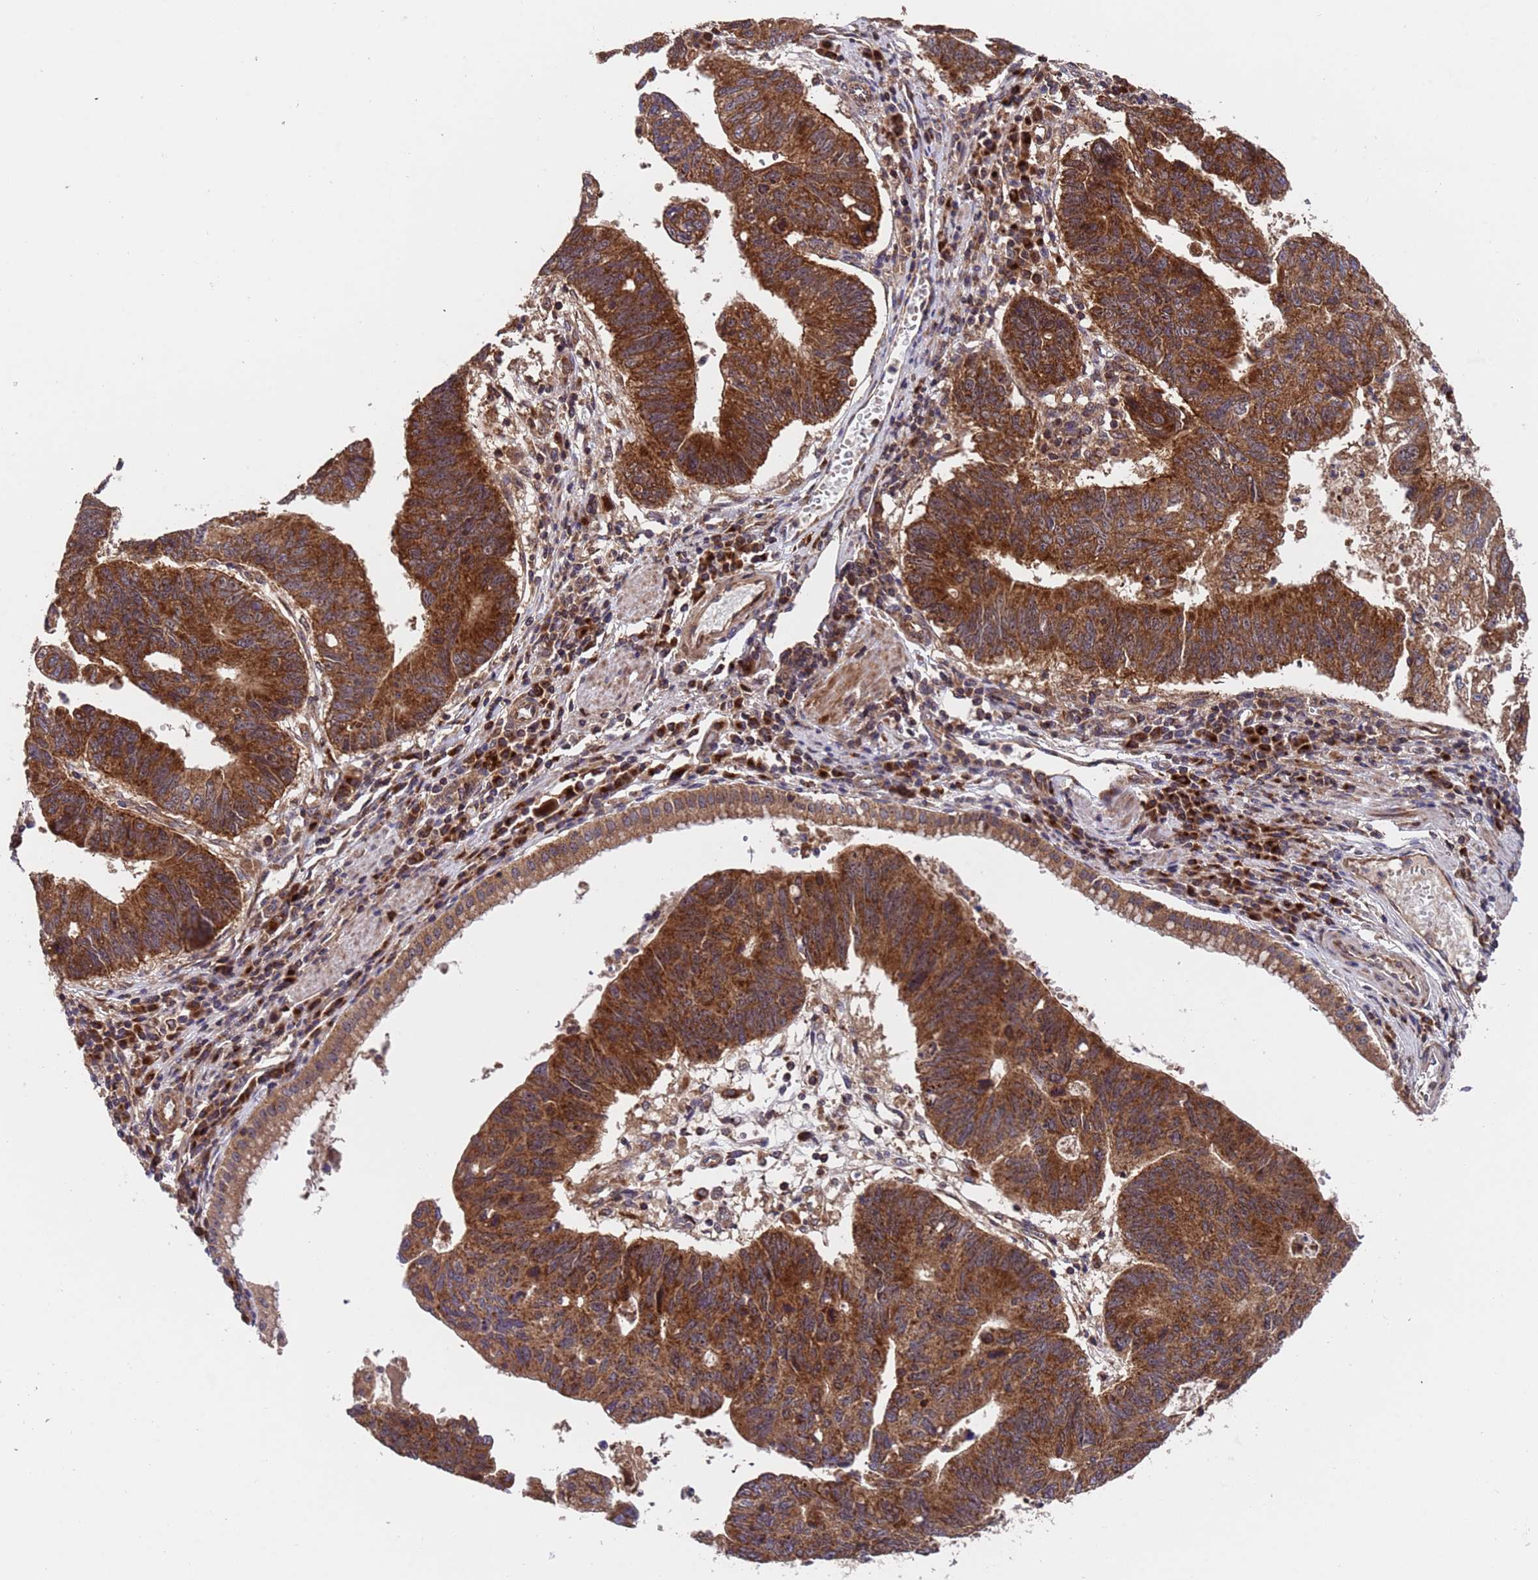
{"staining": {"intensity": "strong", "quantity": ">75%", "location": "cytoplasmic/membranous"}, "tissue": "stomach cancer", "cell_type": "Tumor cells", "image_type": "cancer", "snomed": [{"axis": "morphology", "description": "Adenocarcinoma, NOS"}, {"axis": "topography", "description": "Stomach"}], "caption": "About >75% of tumor cells in stomach cancer show strong cytoplasmic/membranous protein positivity as visualized by brown immunohistochemical staining.", "gene": "TSR3", "patient": {"sex": "male", "age": 59}}